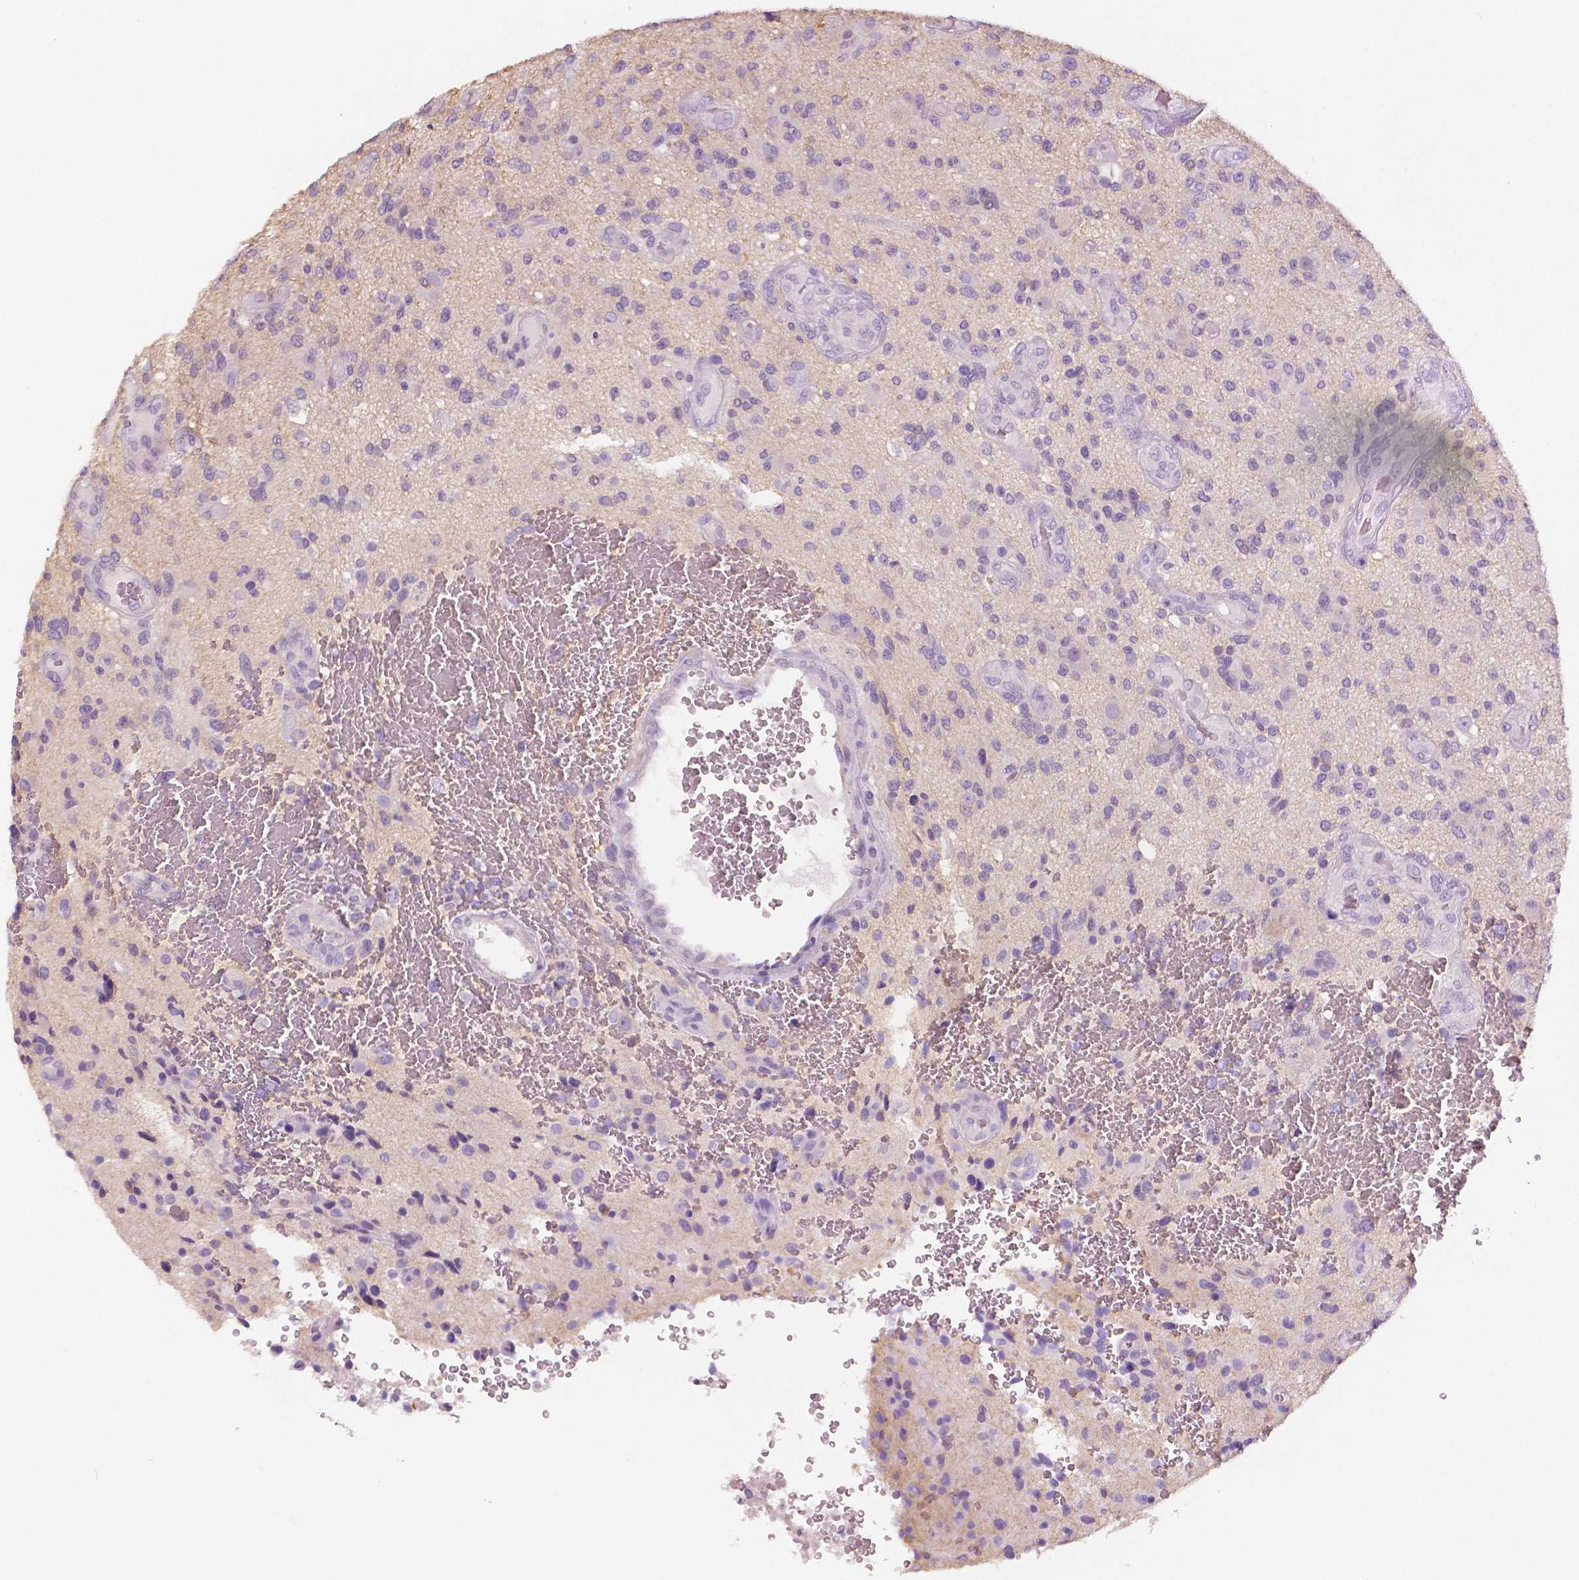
{"staining": {"intensity": "negative", "quantity": "none", "location": "none"}, "tissue": "glioma", "cell_type": "Tumor cells", "image_type": "cancer", "snomed": [{"axis": "morphology", "description": "Glioma, malignant, High grade"}, {"axis": "topography", "description": "Brain"}], "caption": "The IHC image has no significant positivity in tumor cells of glioma tissue.", "gene": "SLC24A1", "patient": {"sex": "male", "age": 47}}